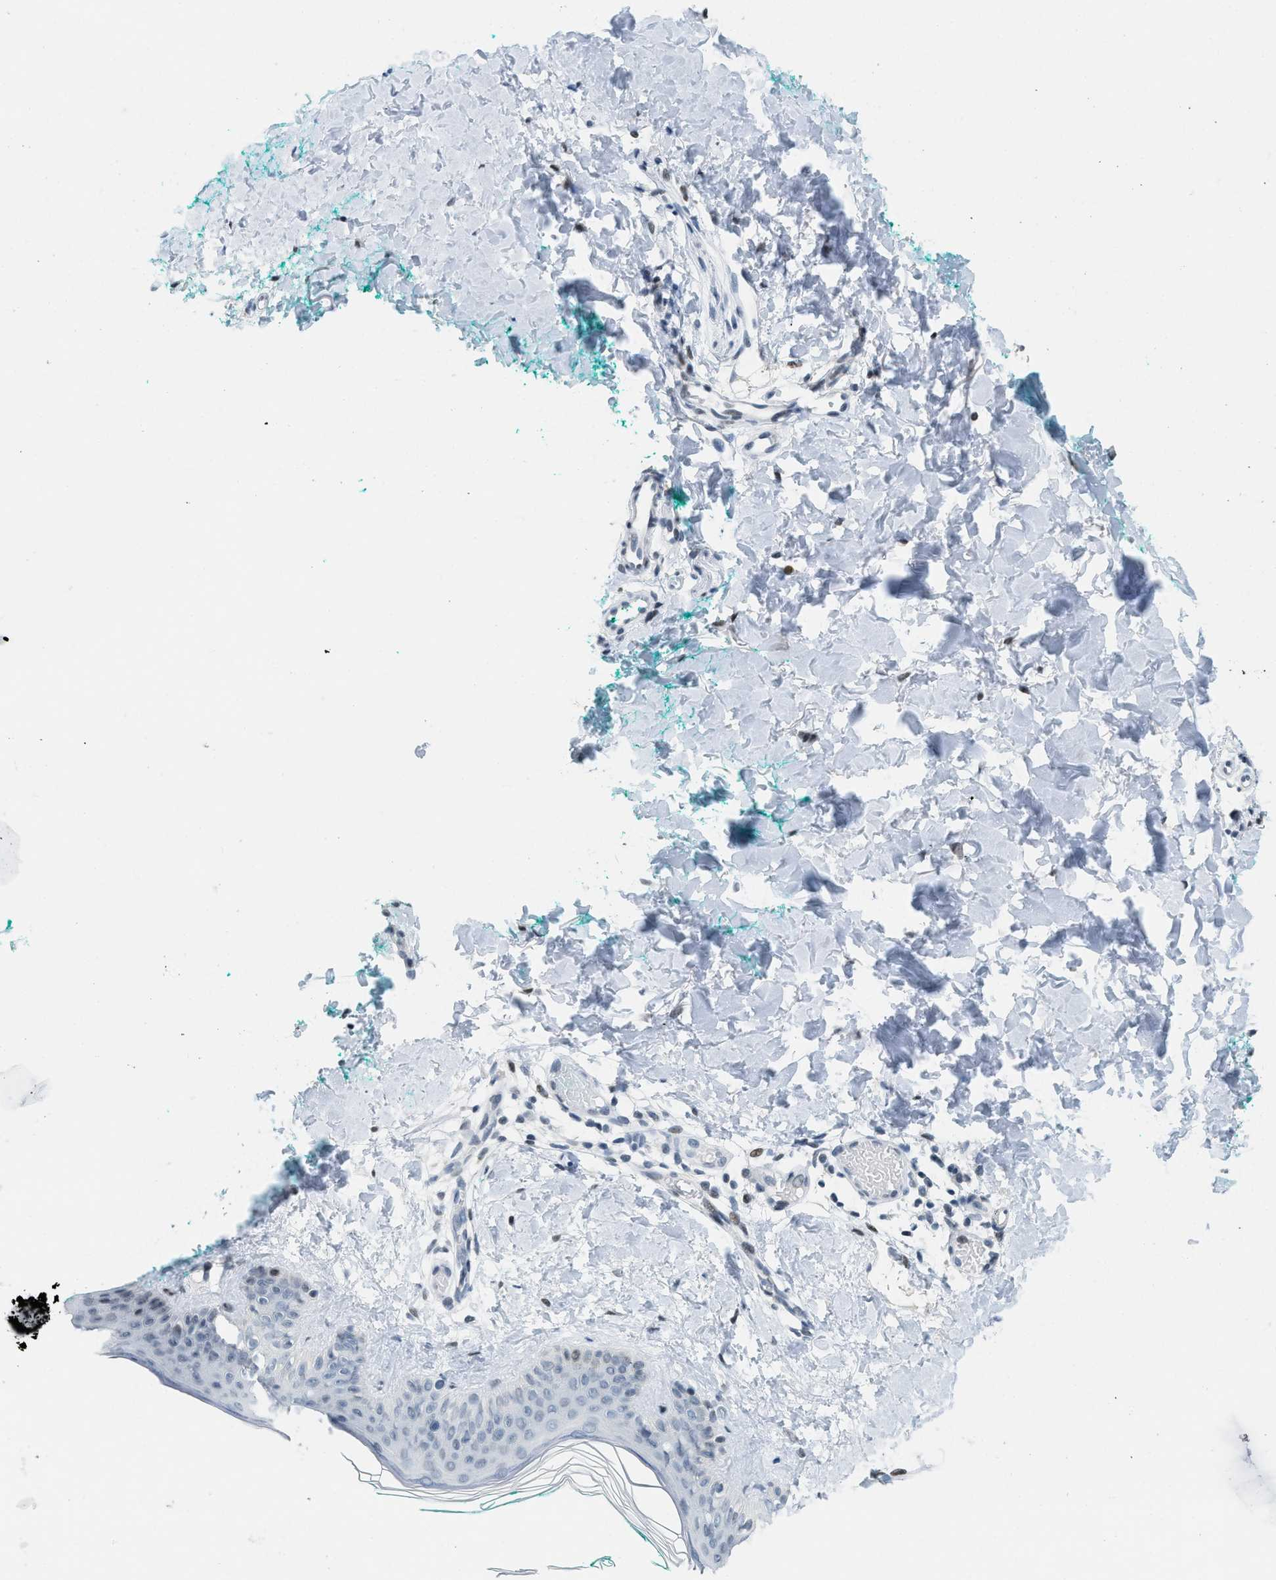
{"staining": {"intensity": "negative", "quantity": "none", "location": "none"}, "tissue": "skin", "cell_type": "Fibroblasts", "image_type": "normal", "snomed": [{"axis": "morphology", "description": "Normal tissue, NOS"}, {"axis": "topography", "description": "Skin"}], "caption": "Immunohistochemical staining of benign skin demonstrates no significant positivity in fibroblasts. The staining is performed using DAB brown chromogen with nuclei counter-stained in using hematoxylin.", "gene": "PBX1", "patient": {"sex": "male", "age": 30}}